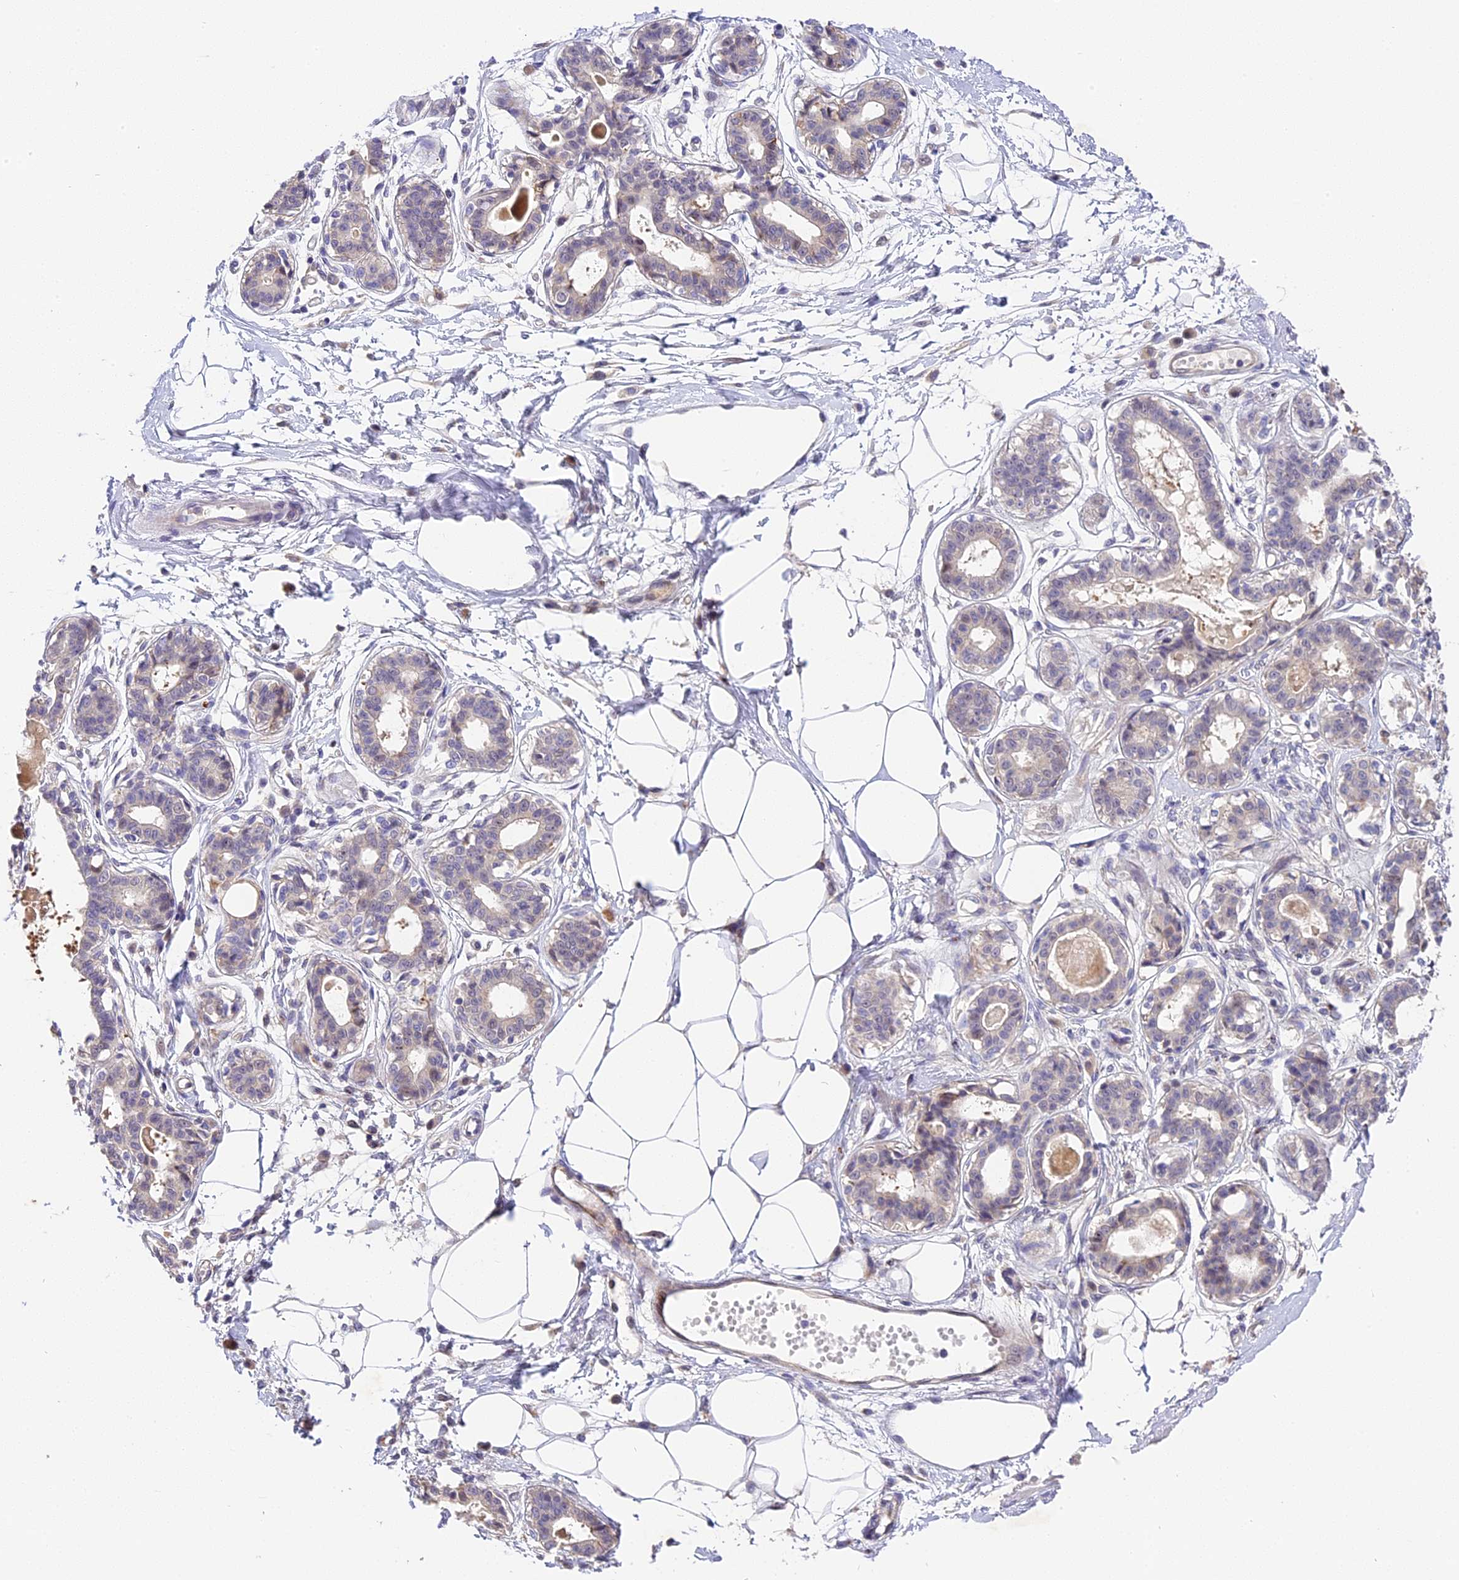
{"staining": {"intensity": "negative", "quantity": "none", "location": "none"}, "tissue": "breast", "cell_type": "Adipocytes", "image_type": "normal", "snomed": [{"axis": "morphology", "description": "Normal tissue, NOS"}, {"axis": "topography", "description": "Breast"}], "caption": "The micrograph demonstrates no staining of adipocytes in normal breast. (DAB (3,3'-diaminobenzidine) immunohistochemistry with hematoxylin counter stain).", "gene": "BSCL2", "patient": {"sex": "female", "age": 45}}